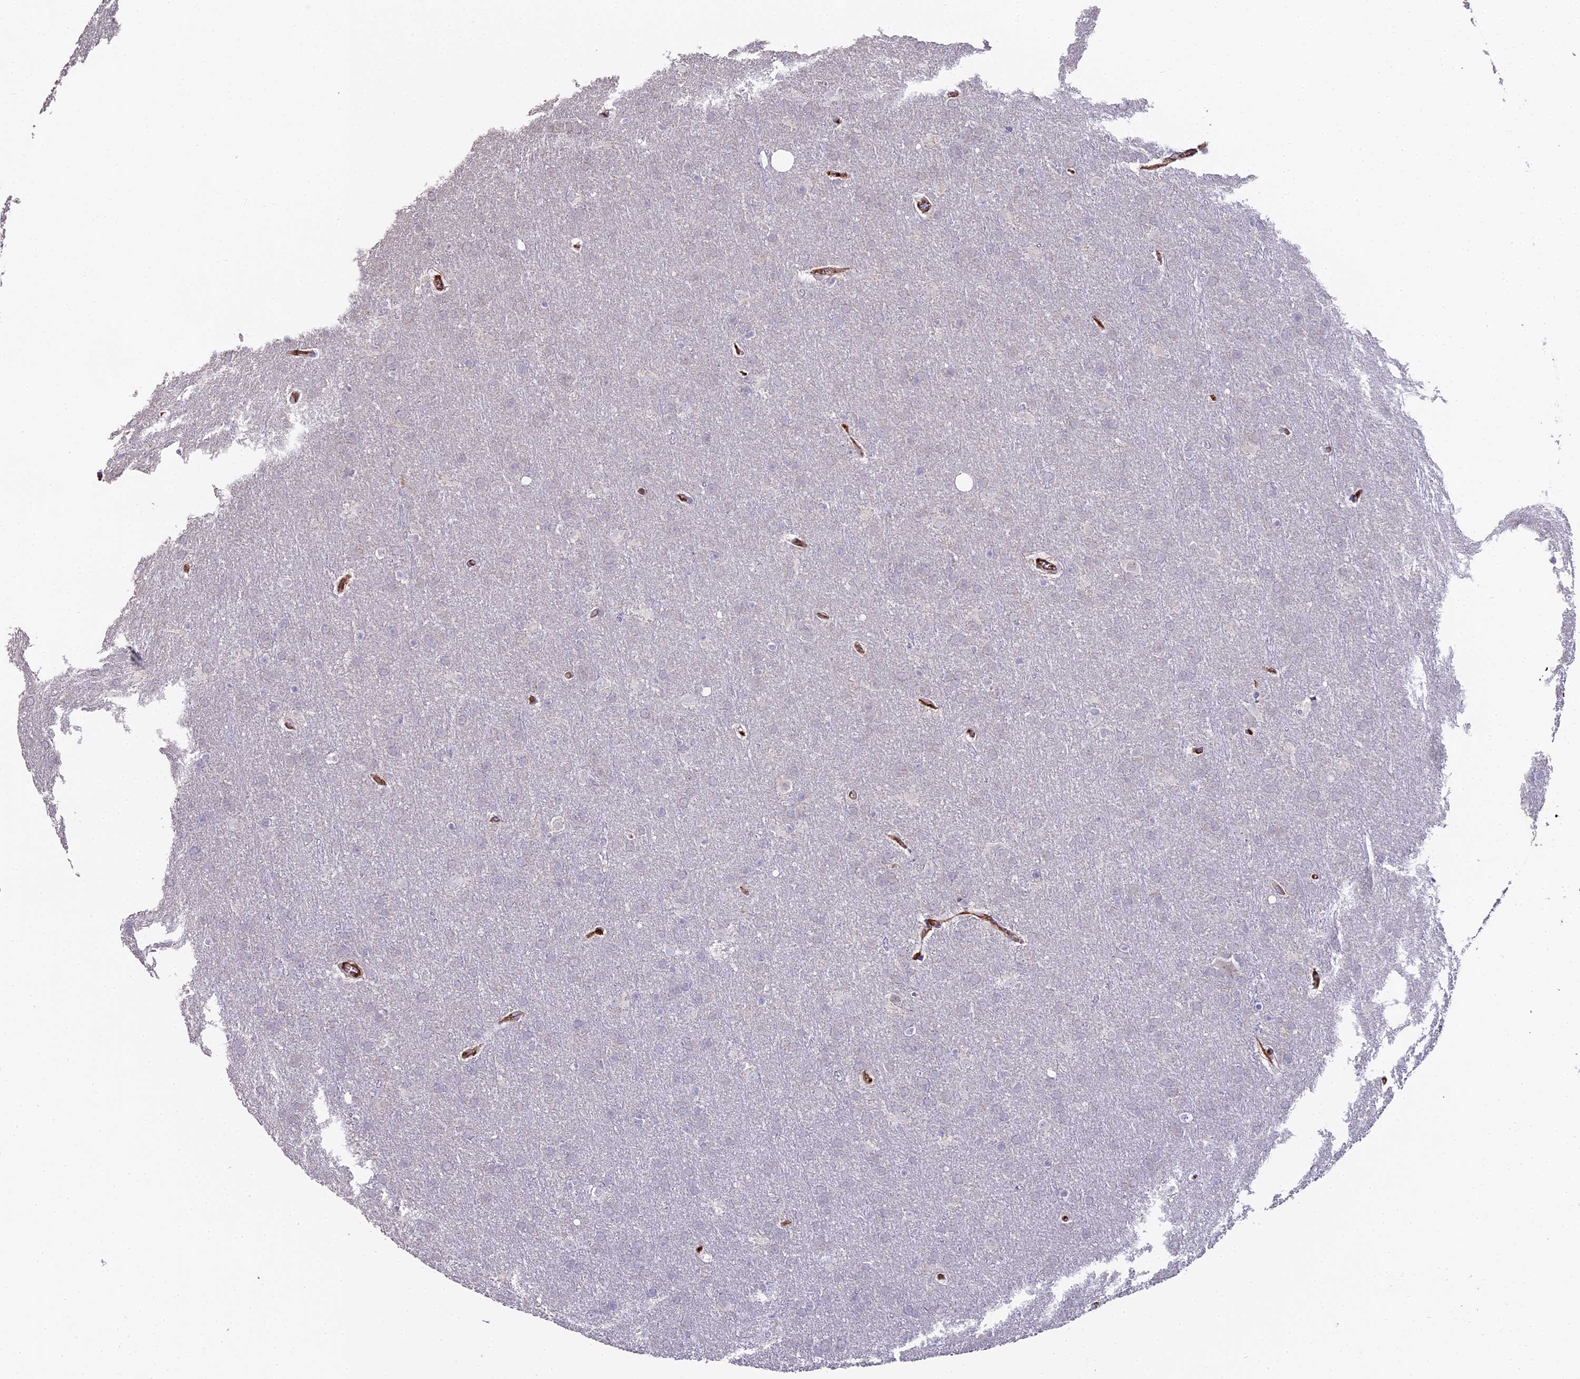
{"staining": {"intensity": "negative", "quantity": "none", "location": "none"}, "tissue": "glioma", "cell_type": "Tumor cells", "image_type": "cancer", "snomed": [{"axis": "morphology", "description": "Glioma, malignant, Low grade"}, {"axis": "topography", "description": "Brain"}], "caption": "Glioma stained for a protein using immunohistochemistry (IHC) demonstrates no expression tumor cells.", "gene": "BEX4", "patient": {"sex": "female", "age": 32}}